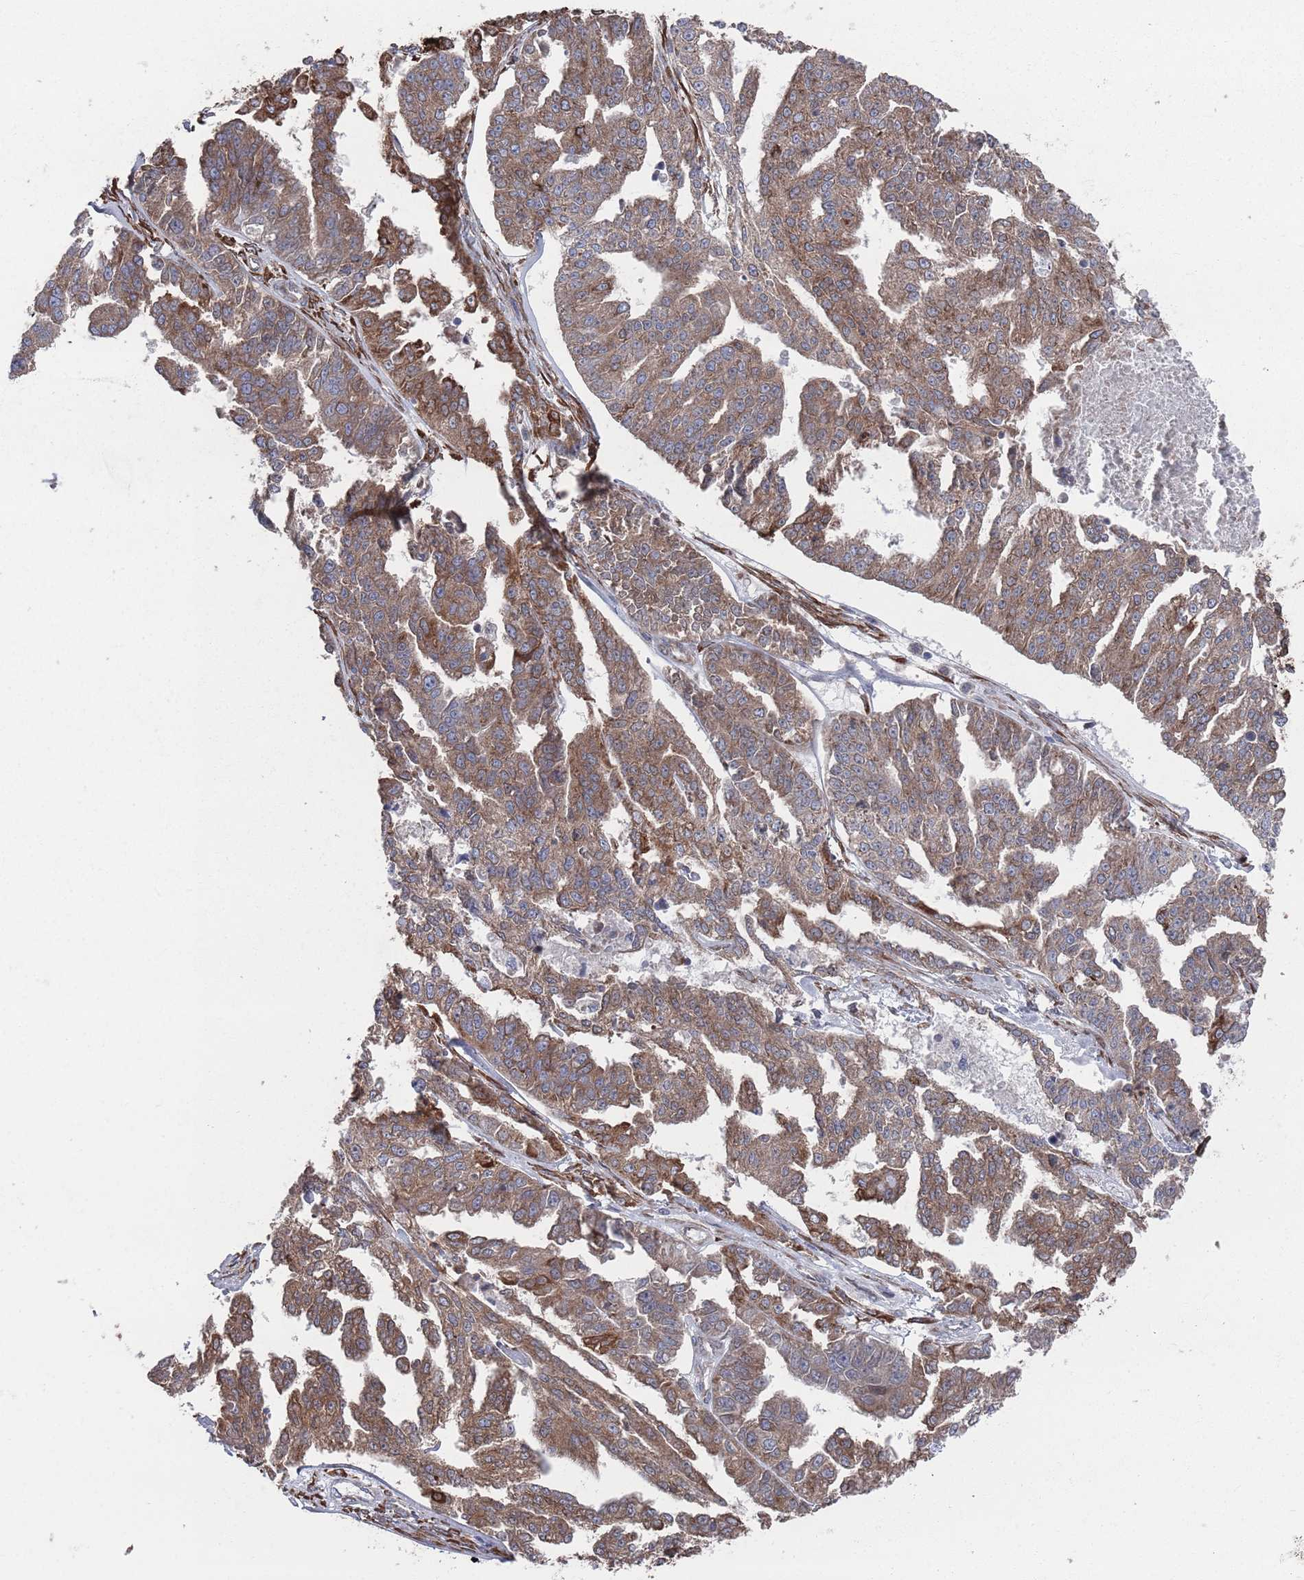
{"staining": {"intensity": "moderate", "quantity": ">75%", "location": "cytoplasmic/membranous"}, "tissue": "ovarian cancer", "cell_type": "Tumor cells", "image_type": "cancer", "snomed": [{"axis": "morphology", "description": "Cystadenocarcinoma, serous, NOS"}, {"axis": "topography", "description": "Ovary"}], "caption": "A photomicrograph showing moderate cytoplasmic/membranous positivity in approximately >75% of tumor cells in ovarian serous cystadenocarcinoma, as visualized by brown immunohistochemical staining.", "gene": "CCDC106", "patient": {"sex": "female", "age": 58}}